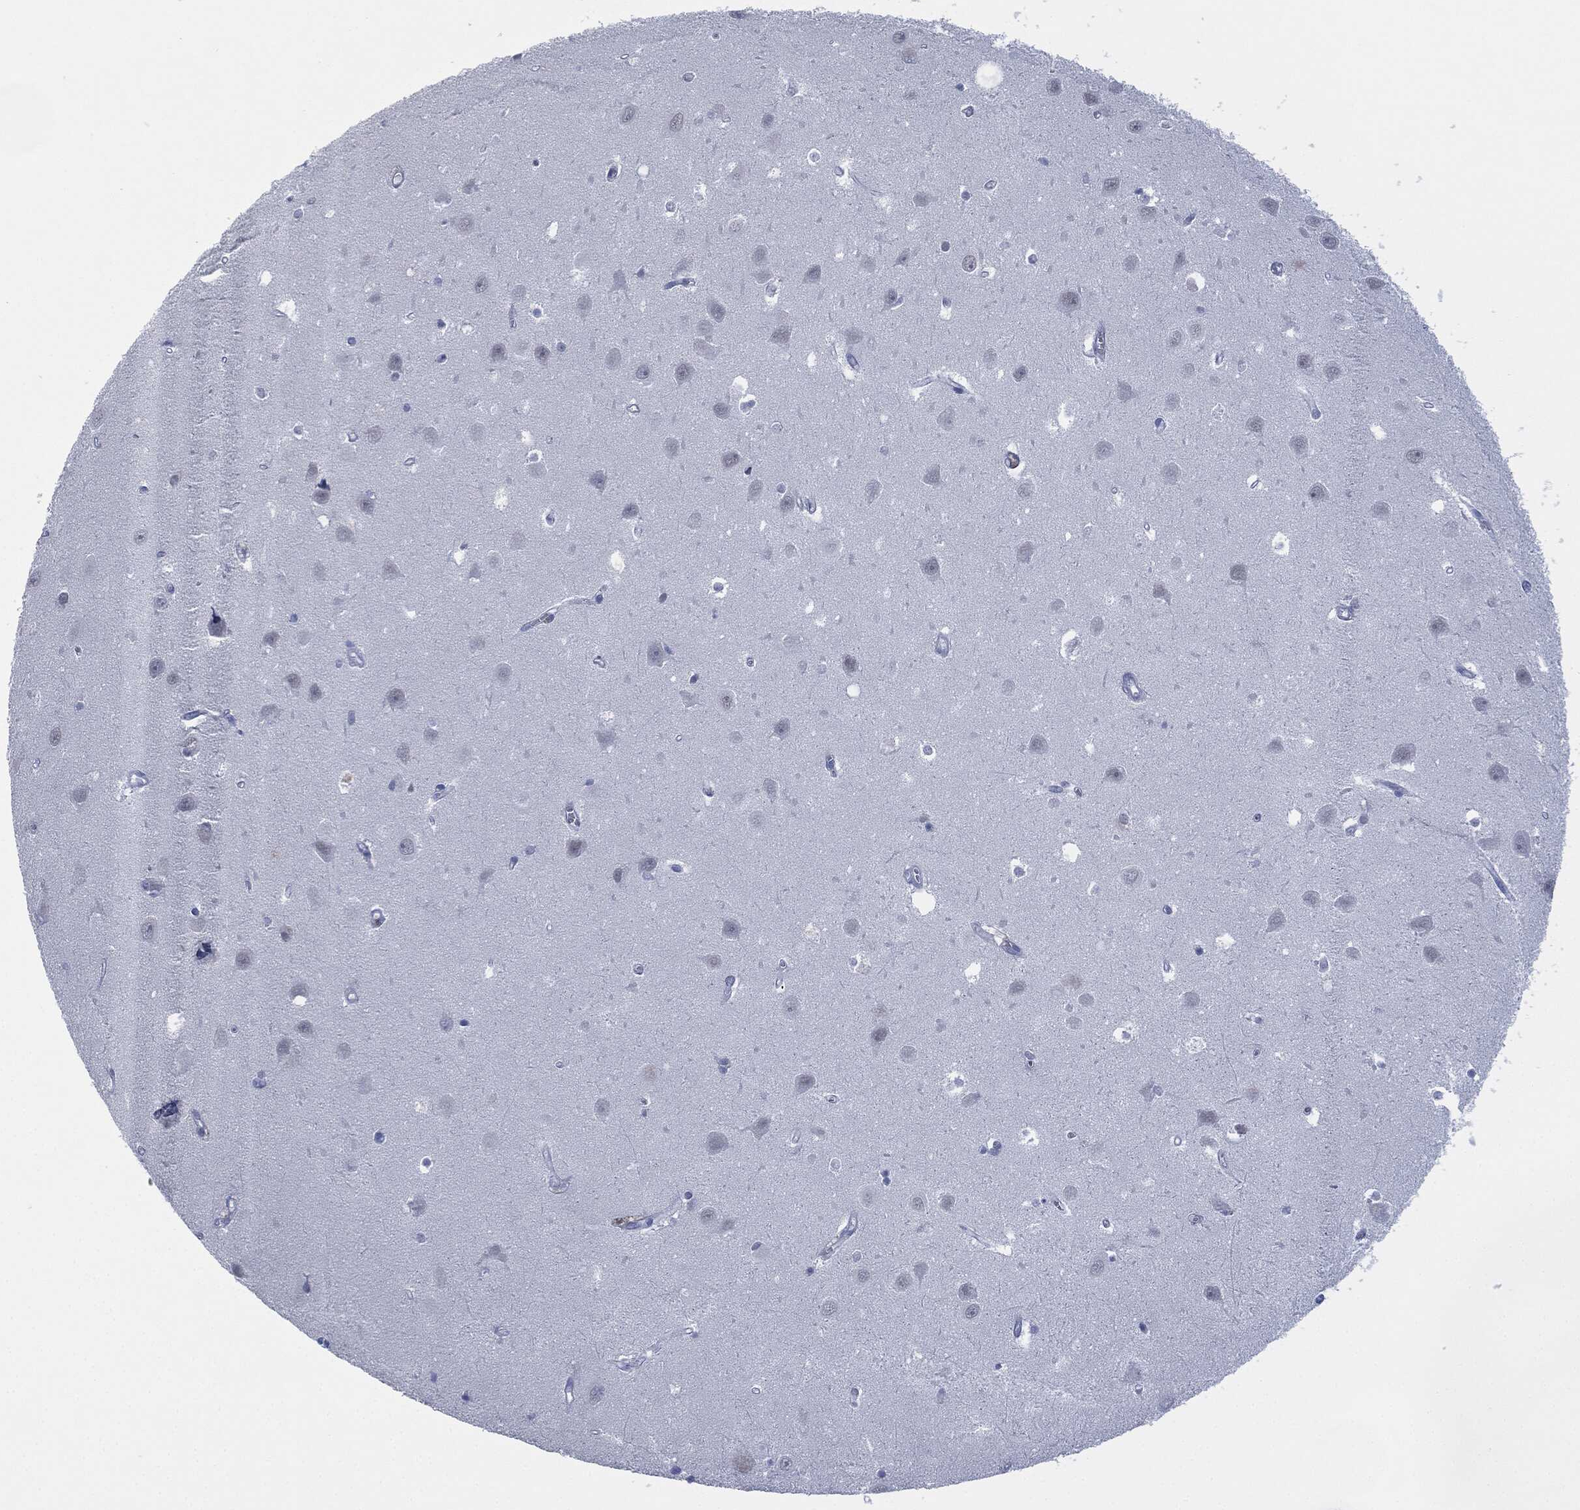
{"staining": {"intensity": "negative", "quantity": "none", "location": "none"}, "tissue": "hippocampus", "cell_type": "Glial cells", "image_type": "normal", "snomed": [{"axis": "morphology", "description": "Normal tissue, NOS"}, {"axis": "topography", "description": "Hippocampus"}], "caption": "The IHC photomicrograph has no significant expression in glial cells of hippocampus. (DAB (3,3'-diaminobenzidine) immunohistochemistry (IHC) with hematoxylin counter stain).", "gene": "MUC16", "patient": {"sex": "female", "age": 64}}